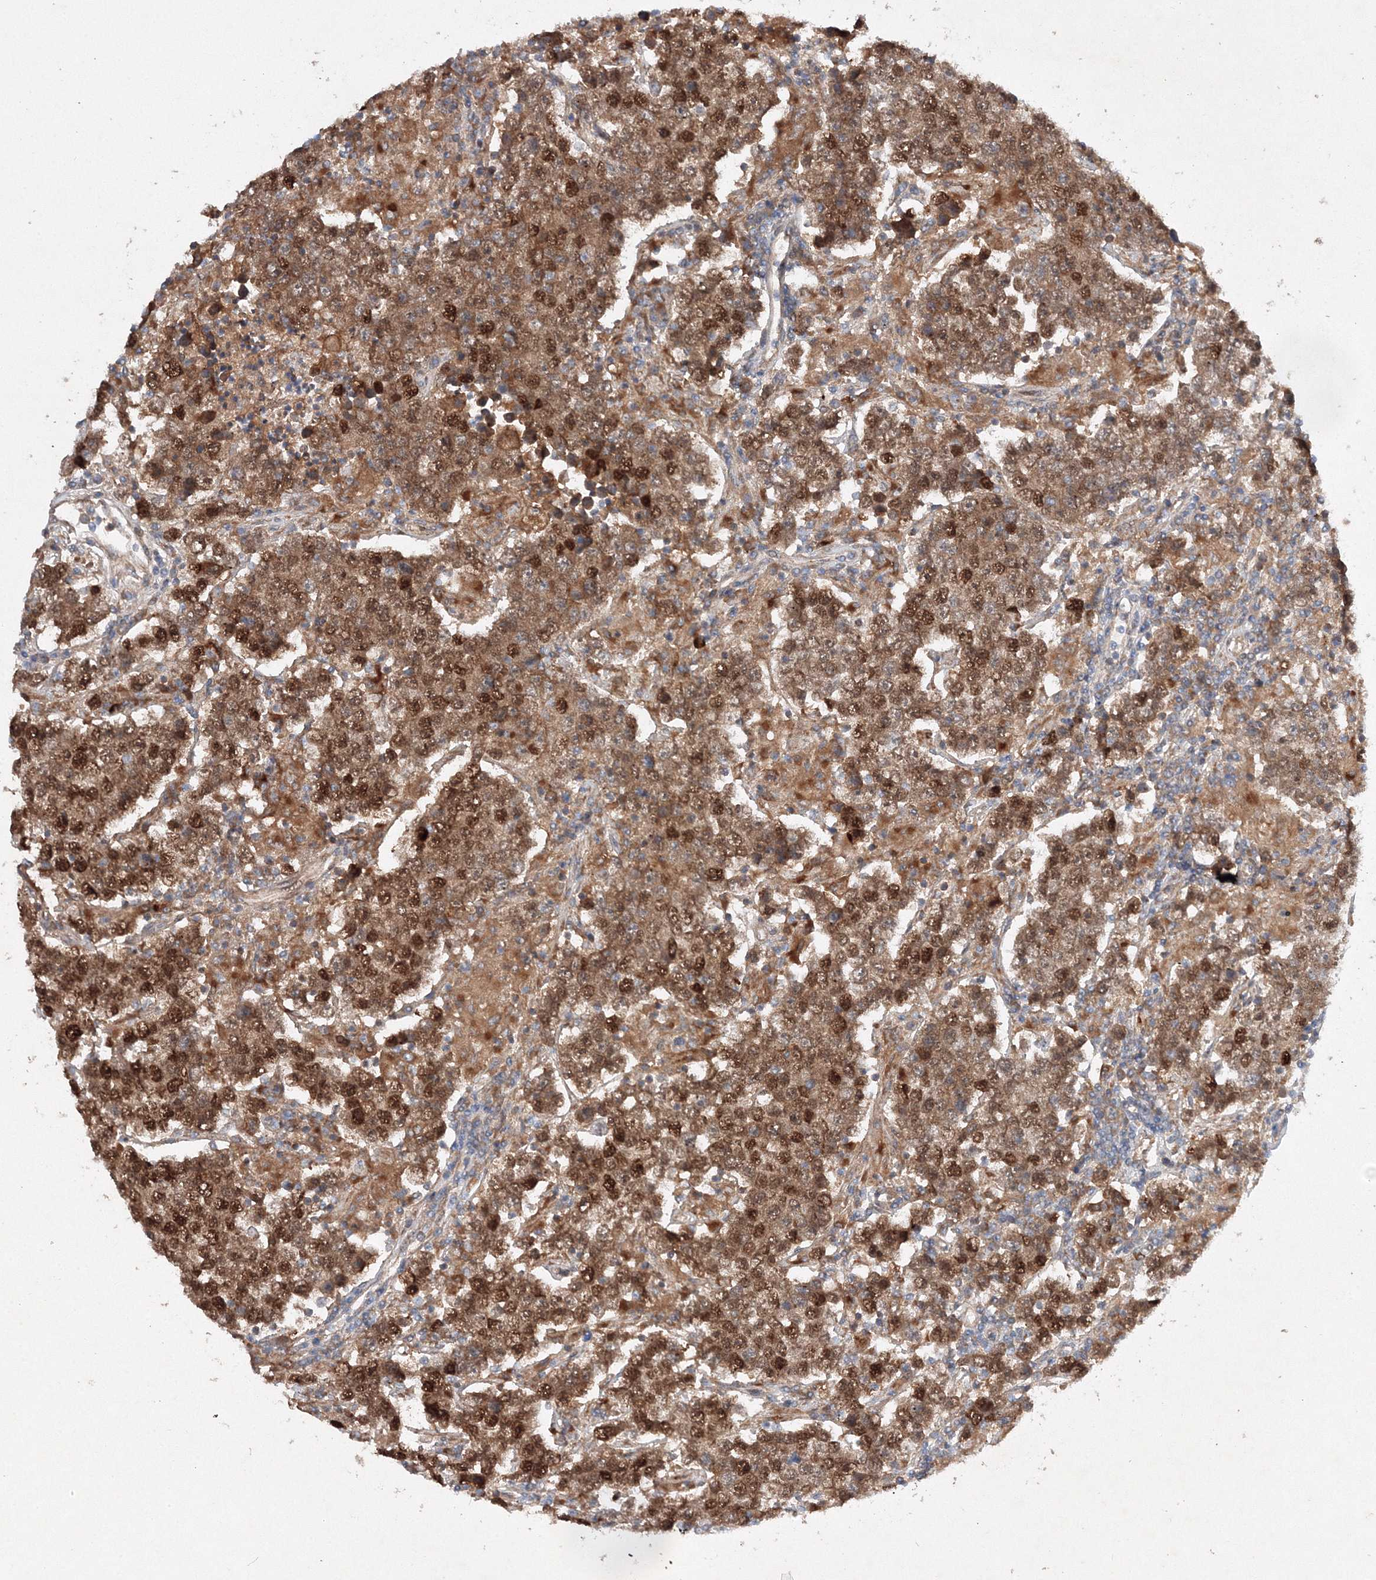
{"staining": {"intensity": "strong", "quantity": ">75%", "location": "cytoplasmic/membranous,nuclear"}, "tissue": "testis cancer", "cell_type": "Tumor cells", "image_type": "cancer", "snomed": [{"axis": "morphology", "description": "Normal tissue, NOS"}, {"axis": "morphology", "description": "Urothelial carcinoma, High grade"}, {"axis": "morphology", "description": "Seminoma, NOS"}, {"axis": "morphology", "description": "Carcinoma, Embryonal, NOS"}, {"axis": "topography", "description": "Urinary bladder"}, {"axis": "topography", "description": "Testis"}], "caption": "The image exhibits staining of testis cancer (embryonal carcinoma), revealing strong cytoplasmic/membranous and nuclear protein positivity (brown color) within tumor cells.", "gene": "SLC36A1", "patient": {"sex": "male", "age": 41}}